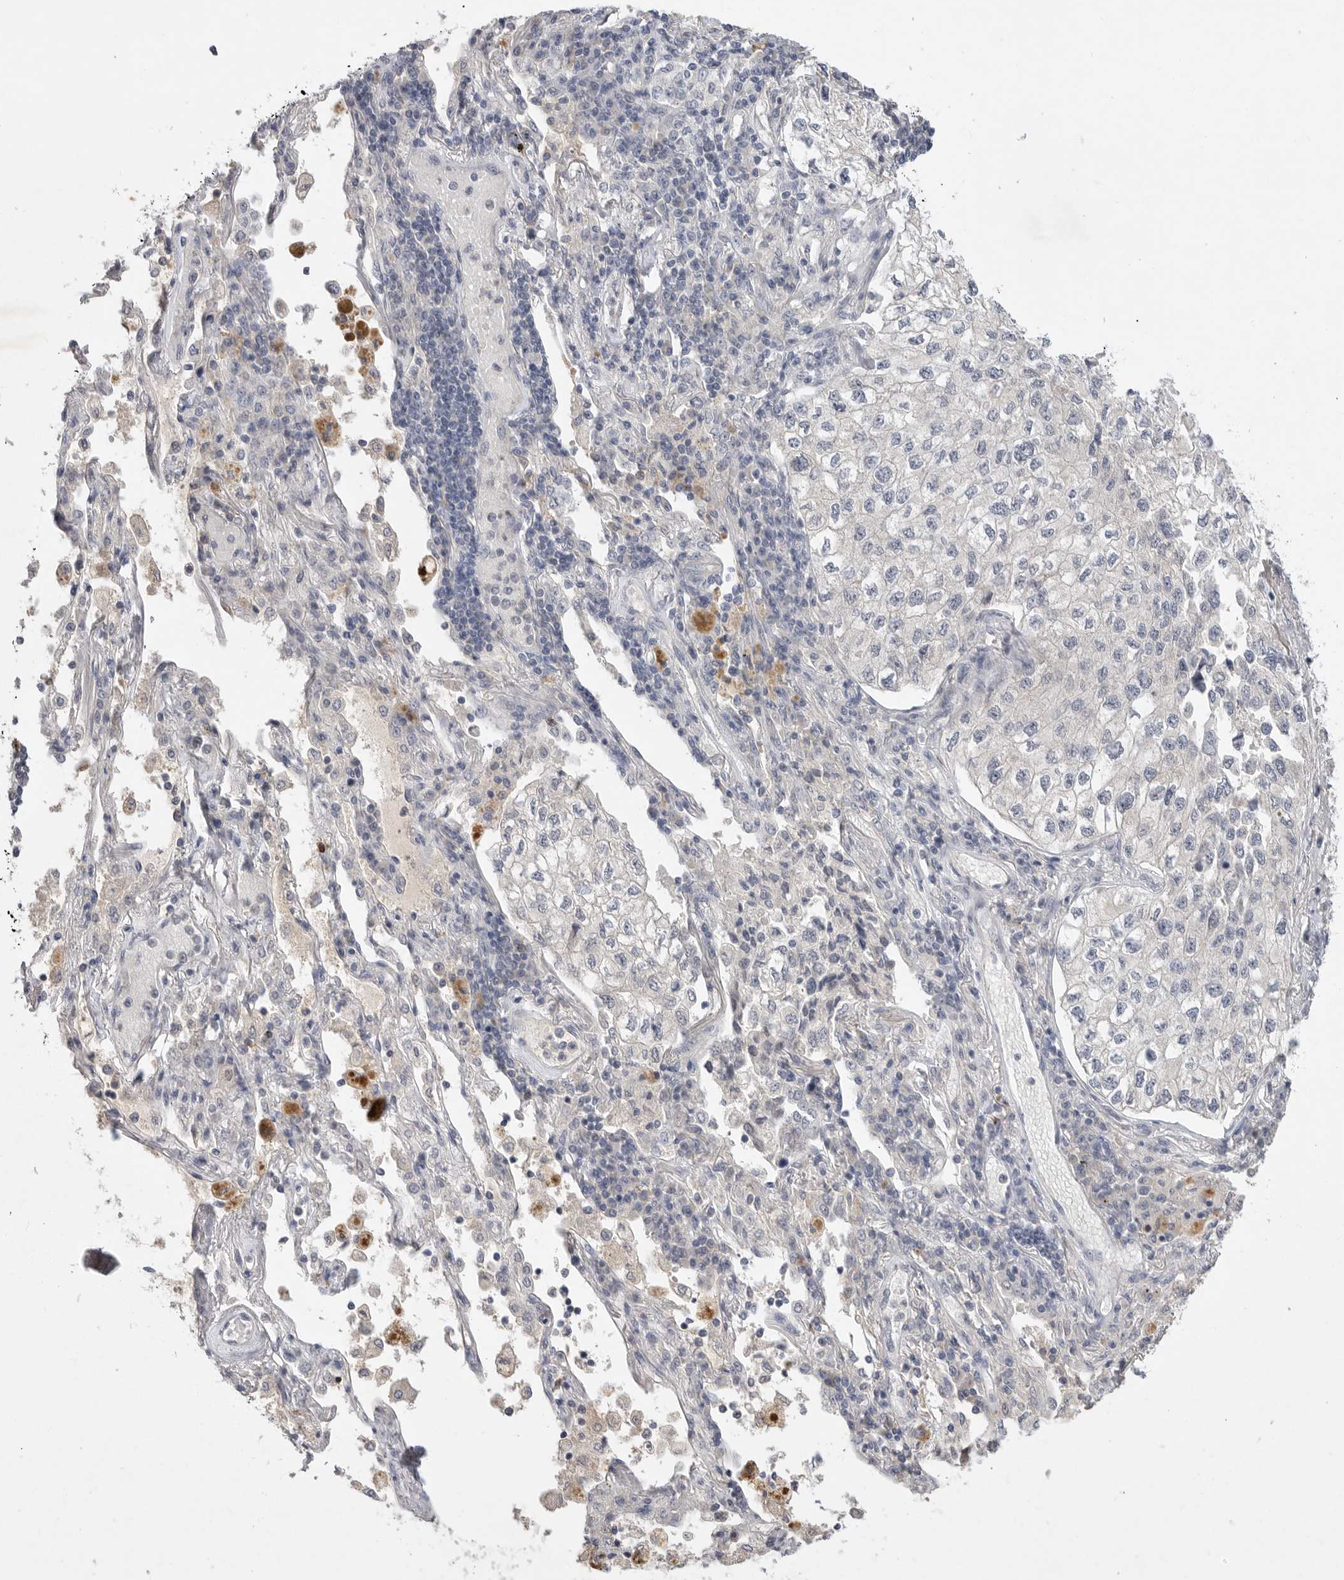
{"staining": {"intensity": "negative", "quantity": "none", "location": "none"}, "tissue": "lung cancer", "cell_type": "Tumor cells", "image_type": "cancer", "snomed": [{"axis": "morphology", "description": "Adenocarcinoma, NOS"}, {"axis": "topography", "description": "Lung"}], "caption": "Immunohistochemistry (IHC) of lung cancer (adenocarcinoma) exhibits no positivity in tumor cells. (DAB (3,3'-diaminobenzidine) immunohistochemistry (IHC) visualized using brightfield microscopy, high magnification).", "gene": "ITGAD", "patient": {"sex": "male", "age": 63}}